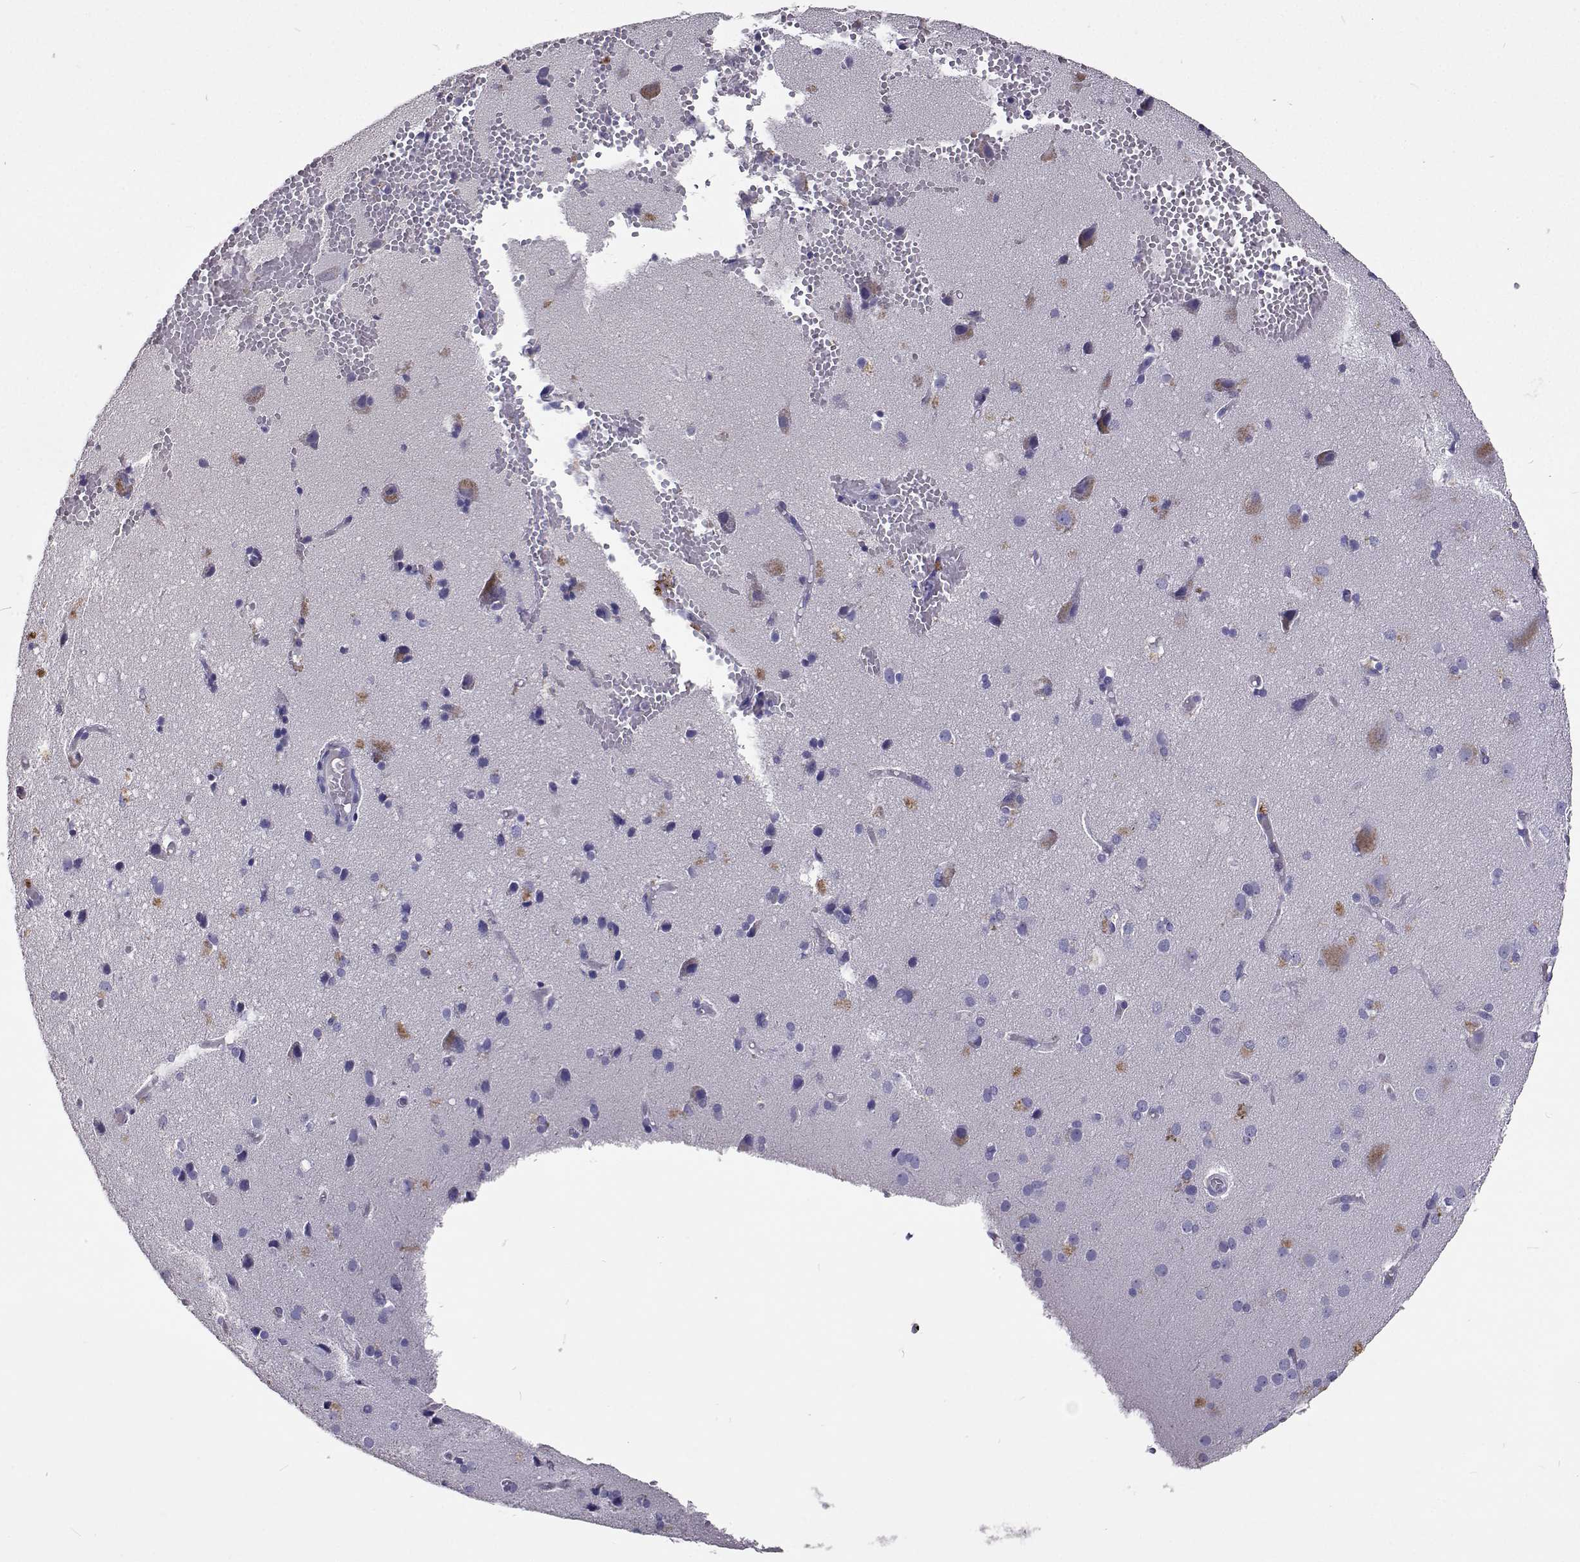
{"staining": {"intensity": "negative", "quantity": "none", "location": "none"}, "tissue": "cerebral cortex", "cell_type": "Endothelial cells", "image_type": "normal", "snomed": [{"axis": "morphology", "description": "Normal tissue, NOS"}, {"axis": "morphology", "description": "Glioma, malignant, High grade"}, {"axis": "topography", "description": "Cerebral cortex"}], "caption": "A histopathology image of human cerebral cortex is negative for staining in endothelial cells. Brightfield microscopy of IHC stained with DAB (3,3'-diaminobenzidine) (brown) and hematoxylin (blue), captured at high magnification.", "gene": "CFAP44", "patient": {"sex": "male", "age": 71}}